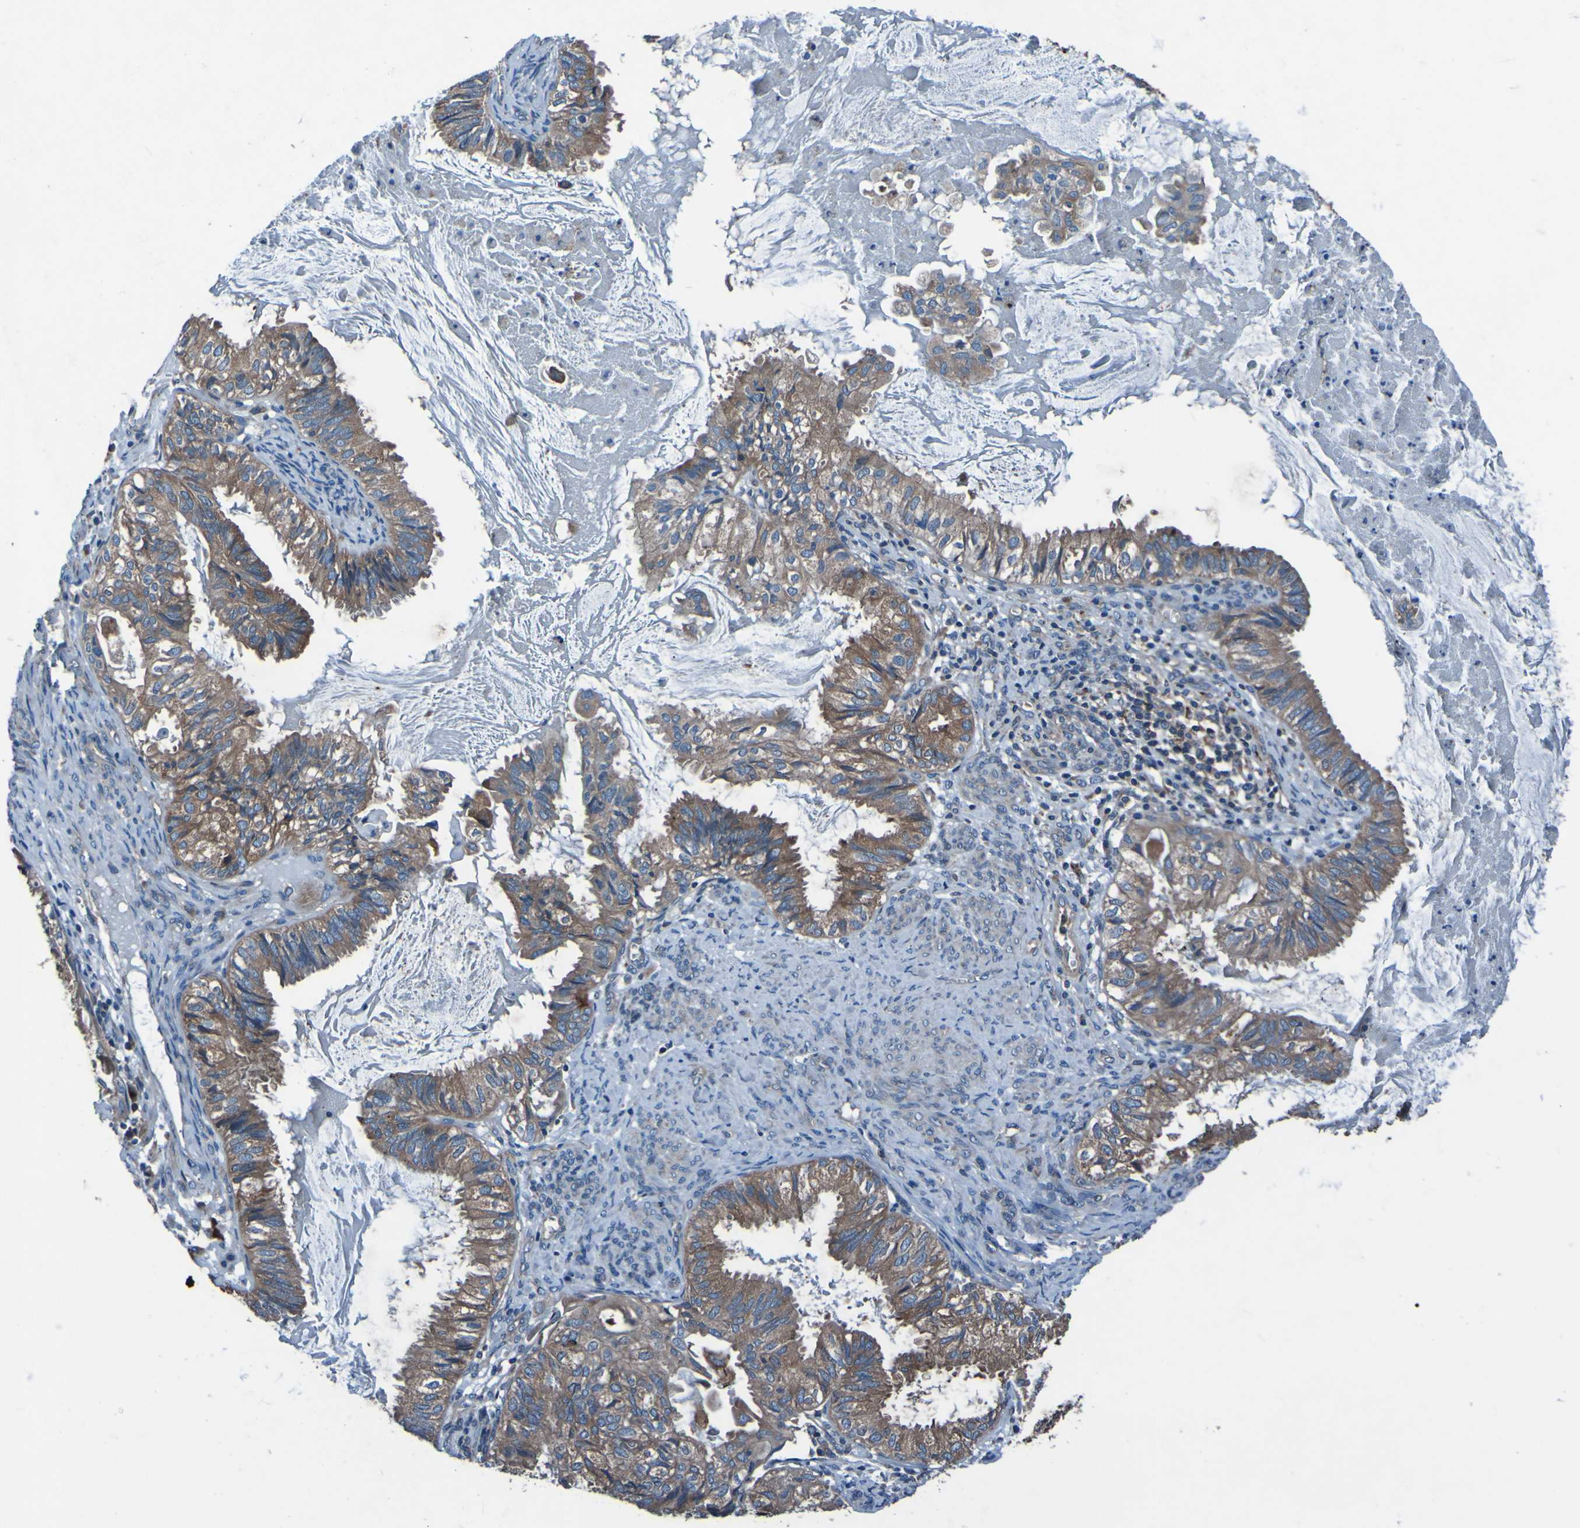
{"staining": {"intensity": "moderate", "quantity": ">75%", "location": "cytoplasmic/membranous"}, "tissue": "cervical cancer", "cell_type": "Tumor cells", "image_type": "cancer", "snomed": [{"axis": "morphology", "description": "Normal tissue, NOS"}, {"axis": "morphology", "description": "Adenocarcinoma, NOS"}, {"axis": "topography", "description": "Cervix"}, {"axis": "topography", "description": "Endometrium"}], "caption": "Immunohistochemistry (IHC) micrograph of adenocarcinoma (cervical) stained for a protein (brown), which shows medium levels of moderate cytoplasmic/membranous staining in about >75% of tumor cells.", "gene": "RAB5B", "patient": {"sex": "female", "age": 86}}